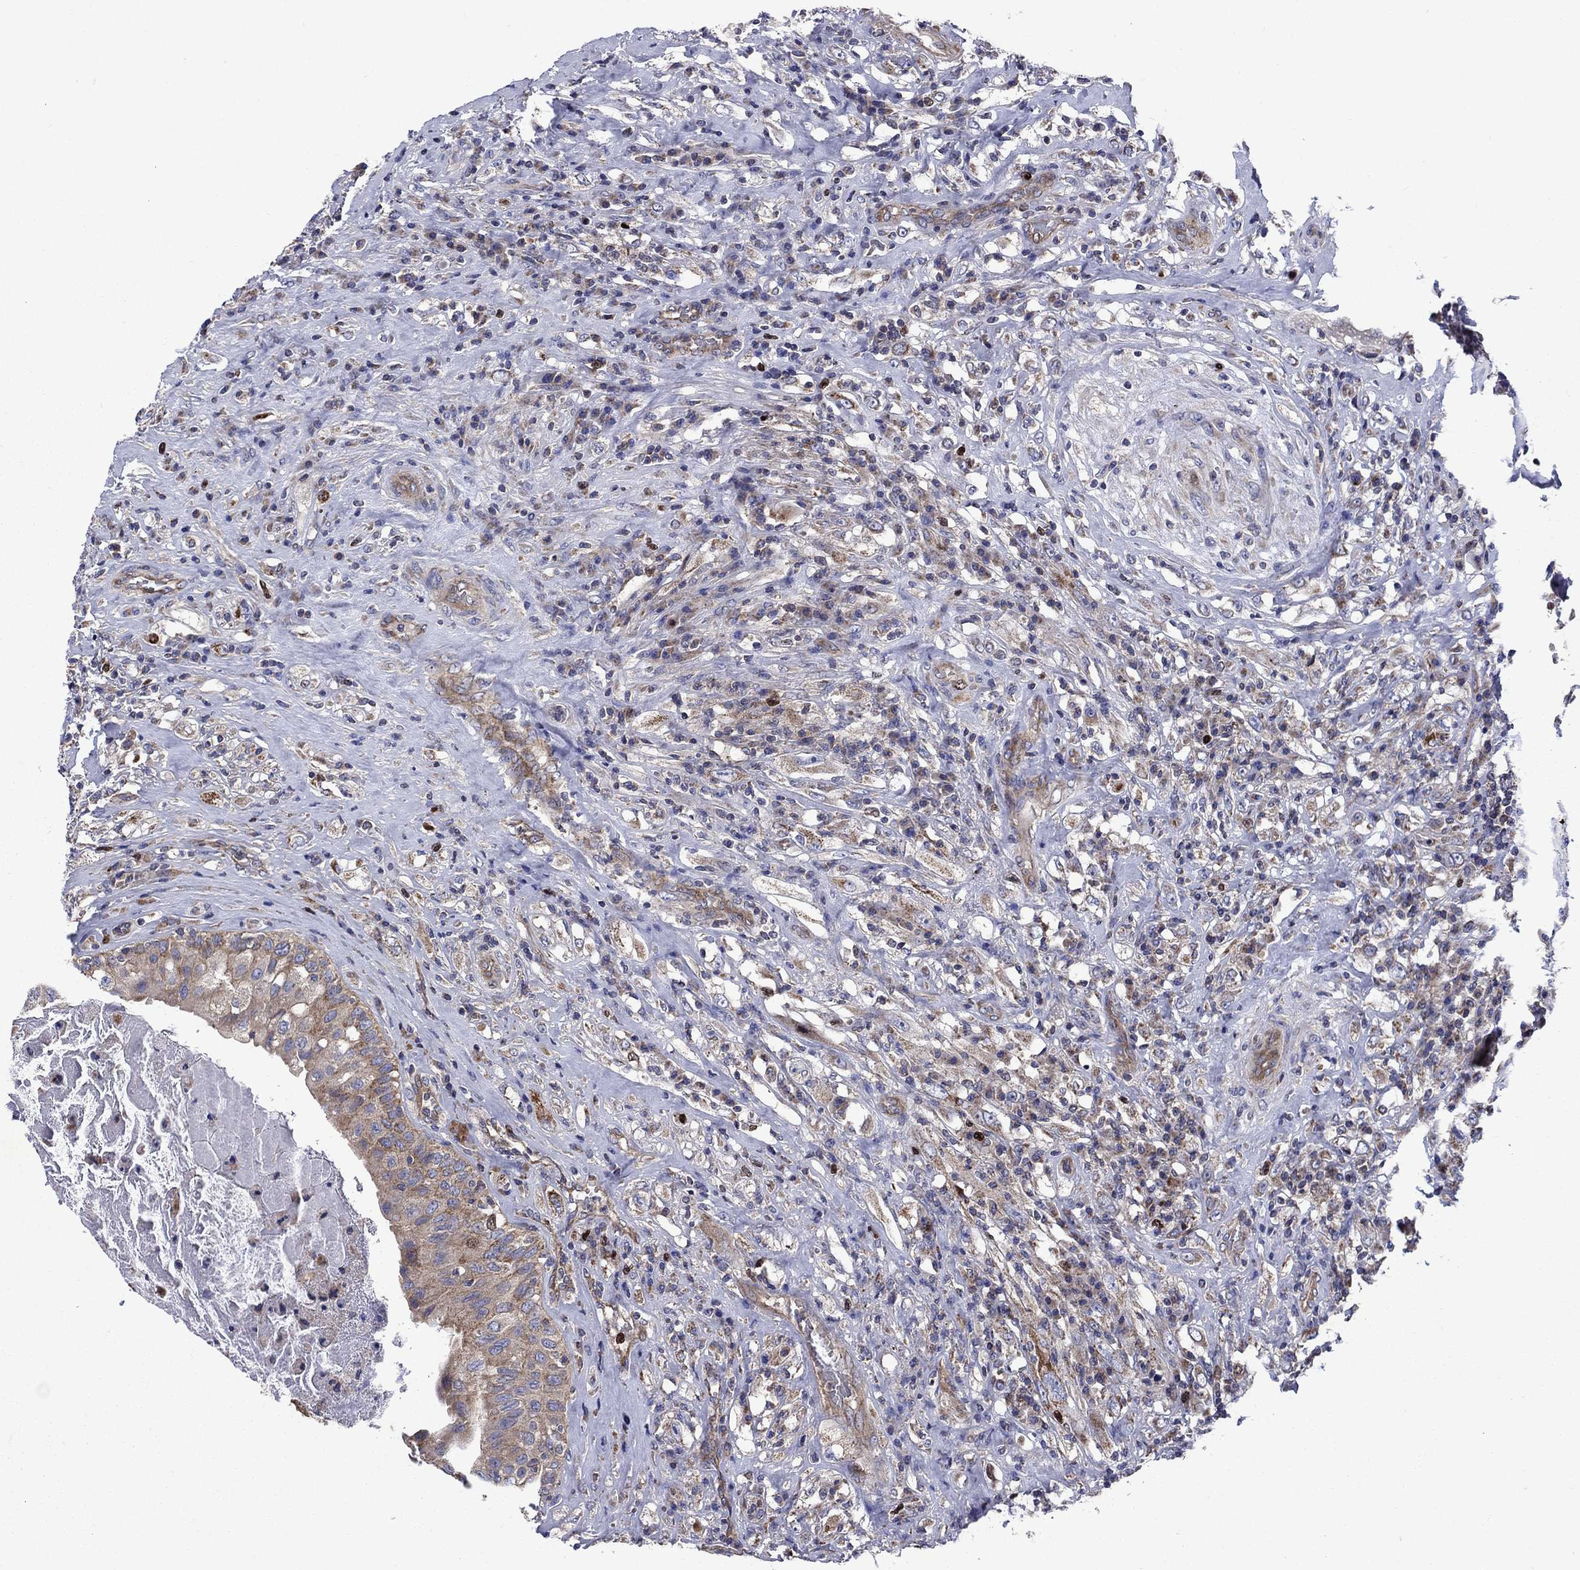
{"staining": {"intensity": "weak", "quantity": "25%-75%", "location": "cytoplasmic/membranous"}, "tissue": "testis cancer", "cell_type": "Tumor cells", "image_type": "cancer", "snomed": [{"axis": "morphology", "description": "Necrosis, NOS"}, {"axis": "morphology", "description": "Carcinoma, Embryonal, NOS"}, {"axis": "topography", "description": "Testis"}], "caption": "There is low levels of weak cytoplasmic/membranous expression in tumor cells of testis embryonal carcinoma, as demonstrated by immunohistochemical staining (brown color).", "gene": "KIF22", "patient": {"sex": "male", "age": 19}}